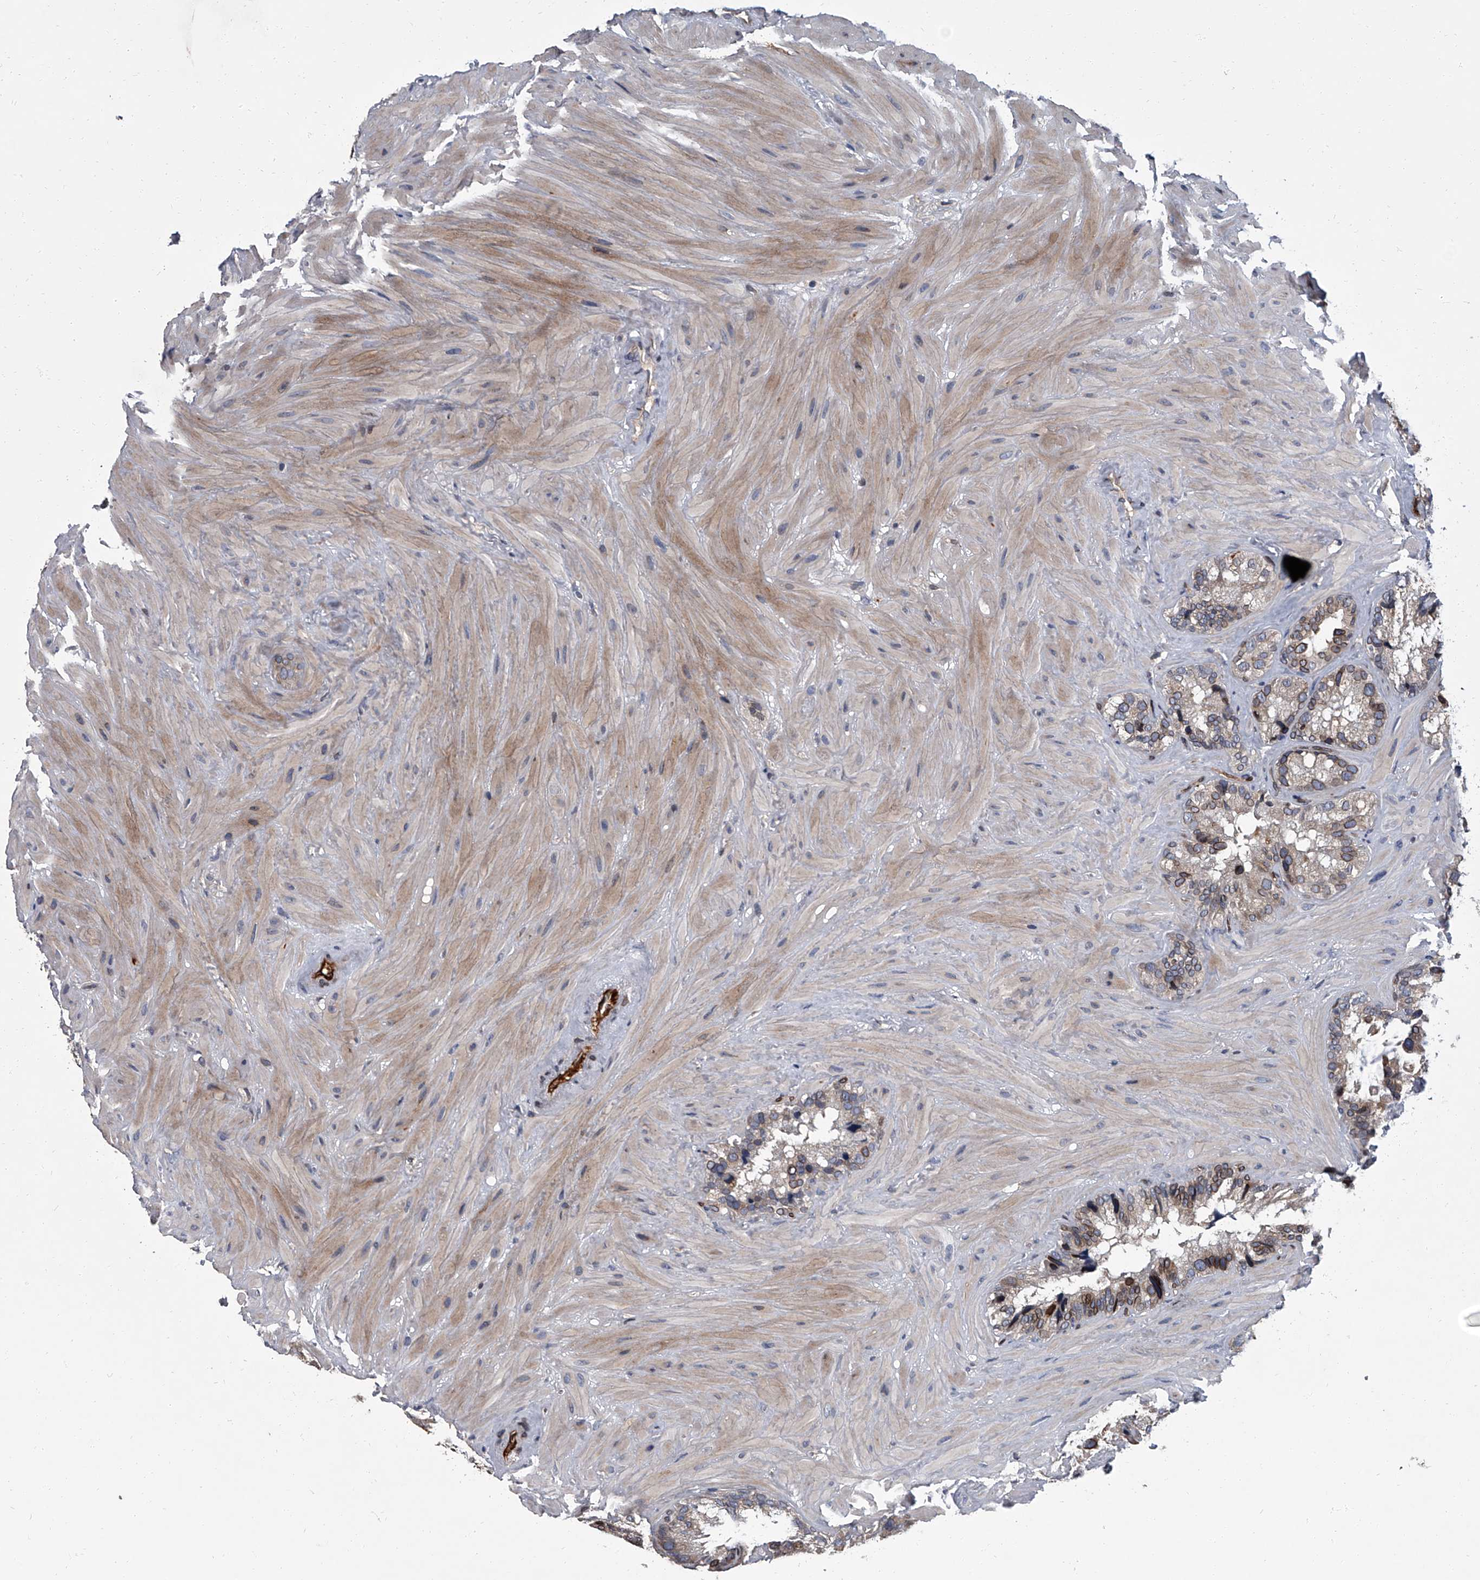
{"staining": {"intensity": "moderate", "quantity": "25%-75%", "location": "cytoplasmic/membranous,nuclear"}, "tissue": "seminal vesicle", "cell_type": "Glandular cells", "image_type": "normal", "snomed": [{"axis": "morphology", "description": "Normal tissue, NOS"}, {"axis": "topography", "description": "Prostate"}, {"axis": "topography", "description": "Seminal veicle"}], "caption": "A photomicrograph of seminal vesicle stained for a protein shows moderate cytoplasmic/membranous,nuclear brown staining in glandular cells. (IHC, brightfield microscopy, high magnification).", "gene": "LRRC8C", "patient": {"sex": "male", "age": 68}}